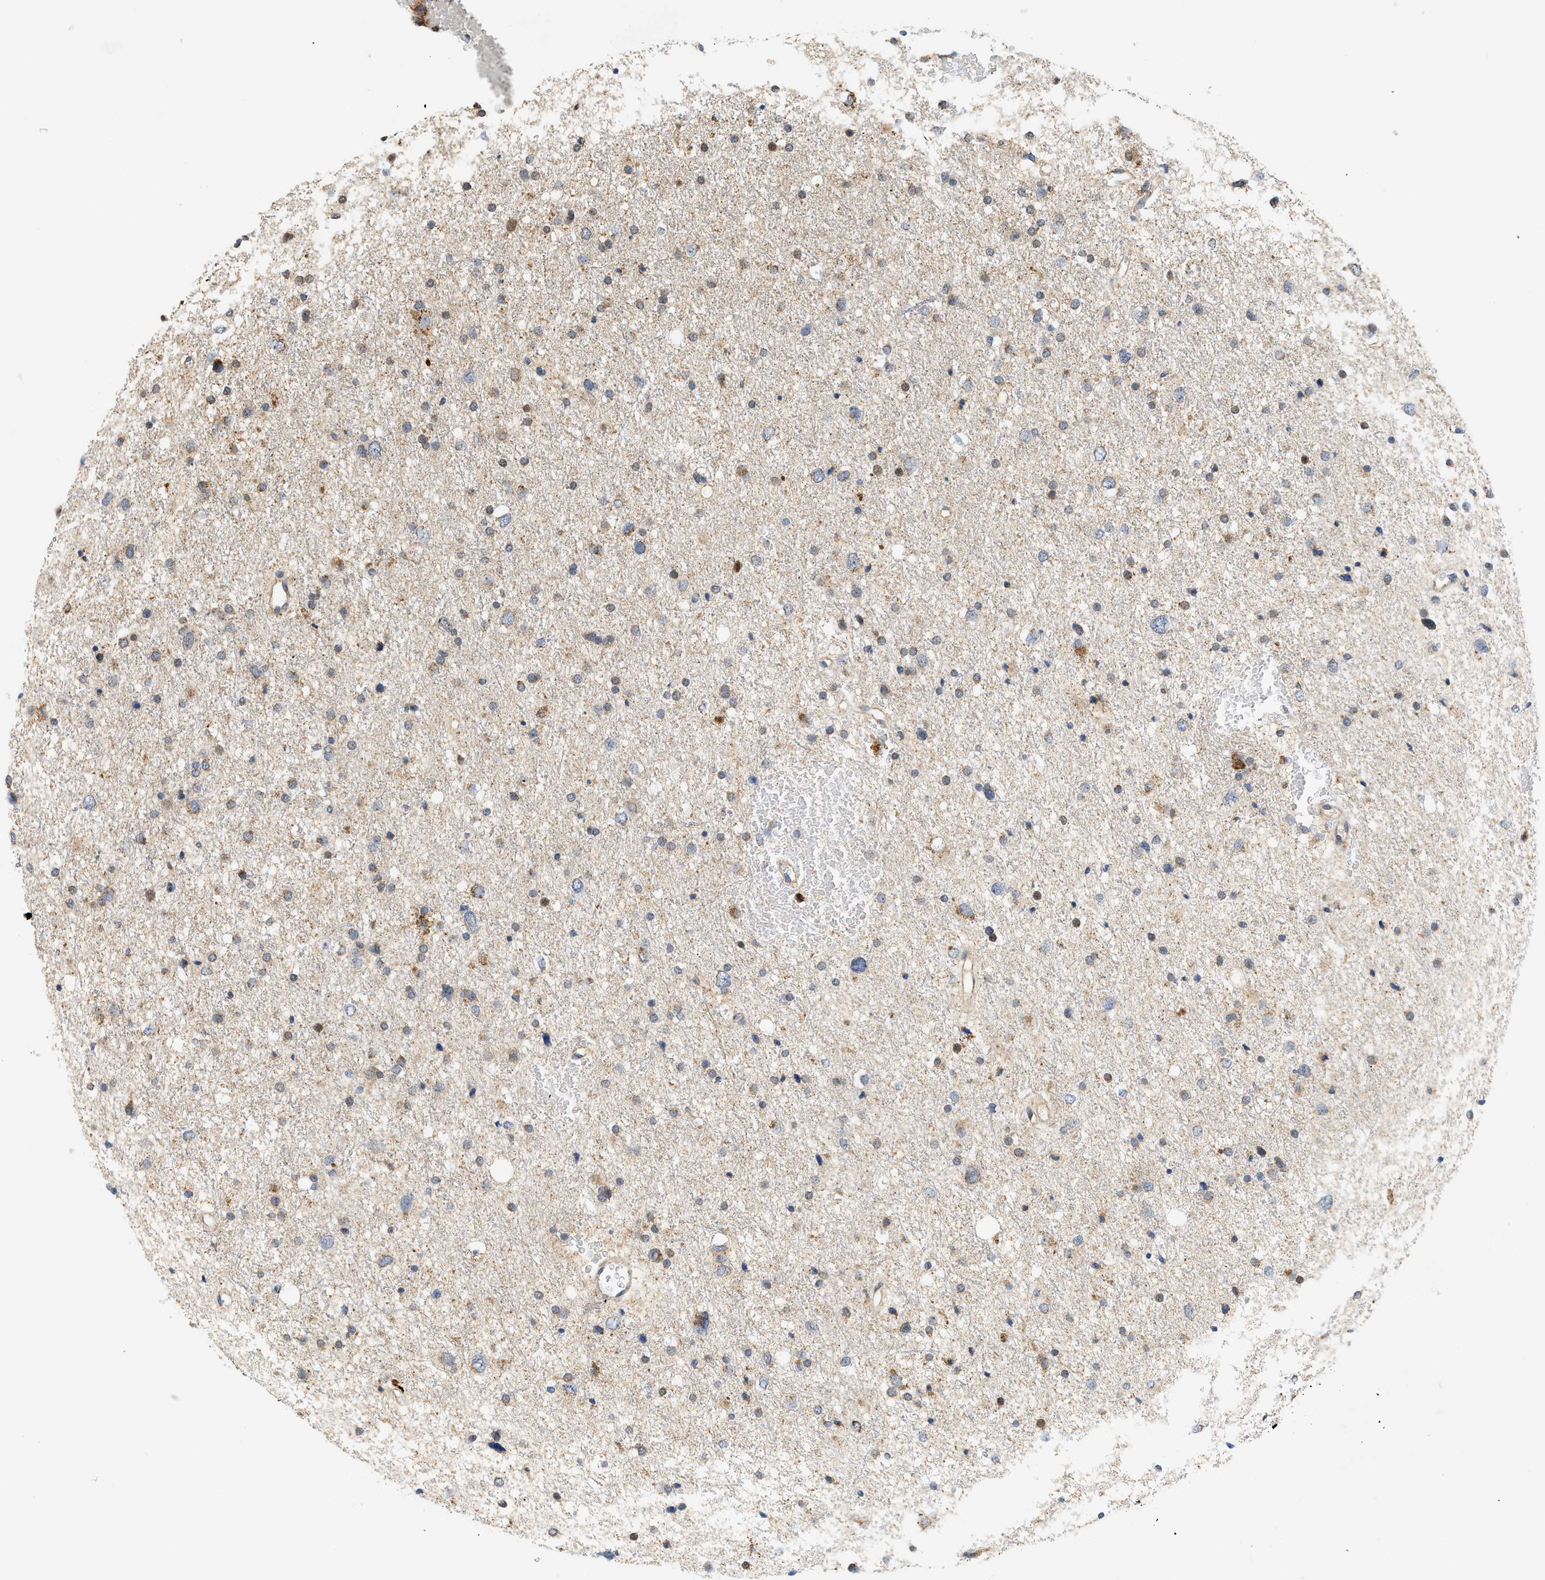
{"staining": {"intensity": "weak", "quantity": "<25%", "location": "cytoplasmic/membranous"}, "tissue": "glioma", "cell_type": "Tumor cells", "image_type": "cancer", "snomed": [{"axis": "morphology", "description": "Glioma, malignant, Low grade"}, {"axis": "topography", "description": "Brain"}], "caption": "DAB (3,3'-diaminobenzidine) immunohistochemical staining of human glioma exhibits no significant staining in tumor cells. (DAB (3,3'-diaminobenzidine) IHC, high magnification).", "gene": "MCU", "patient": {"sex": "female", "age": 37}}